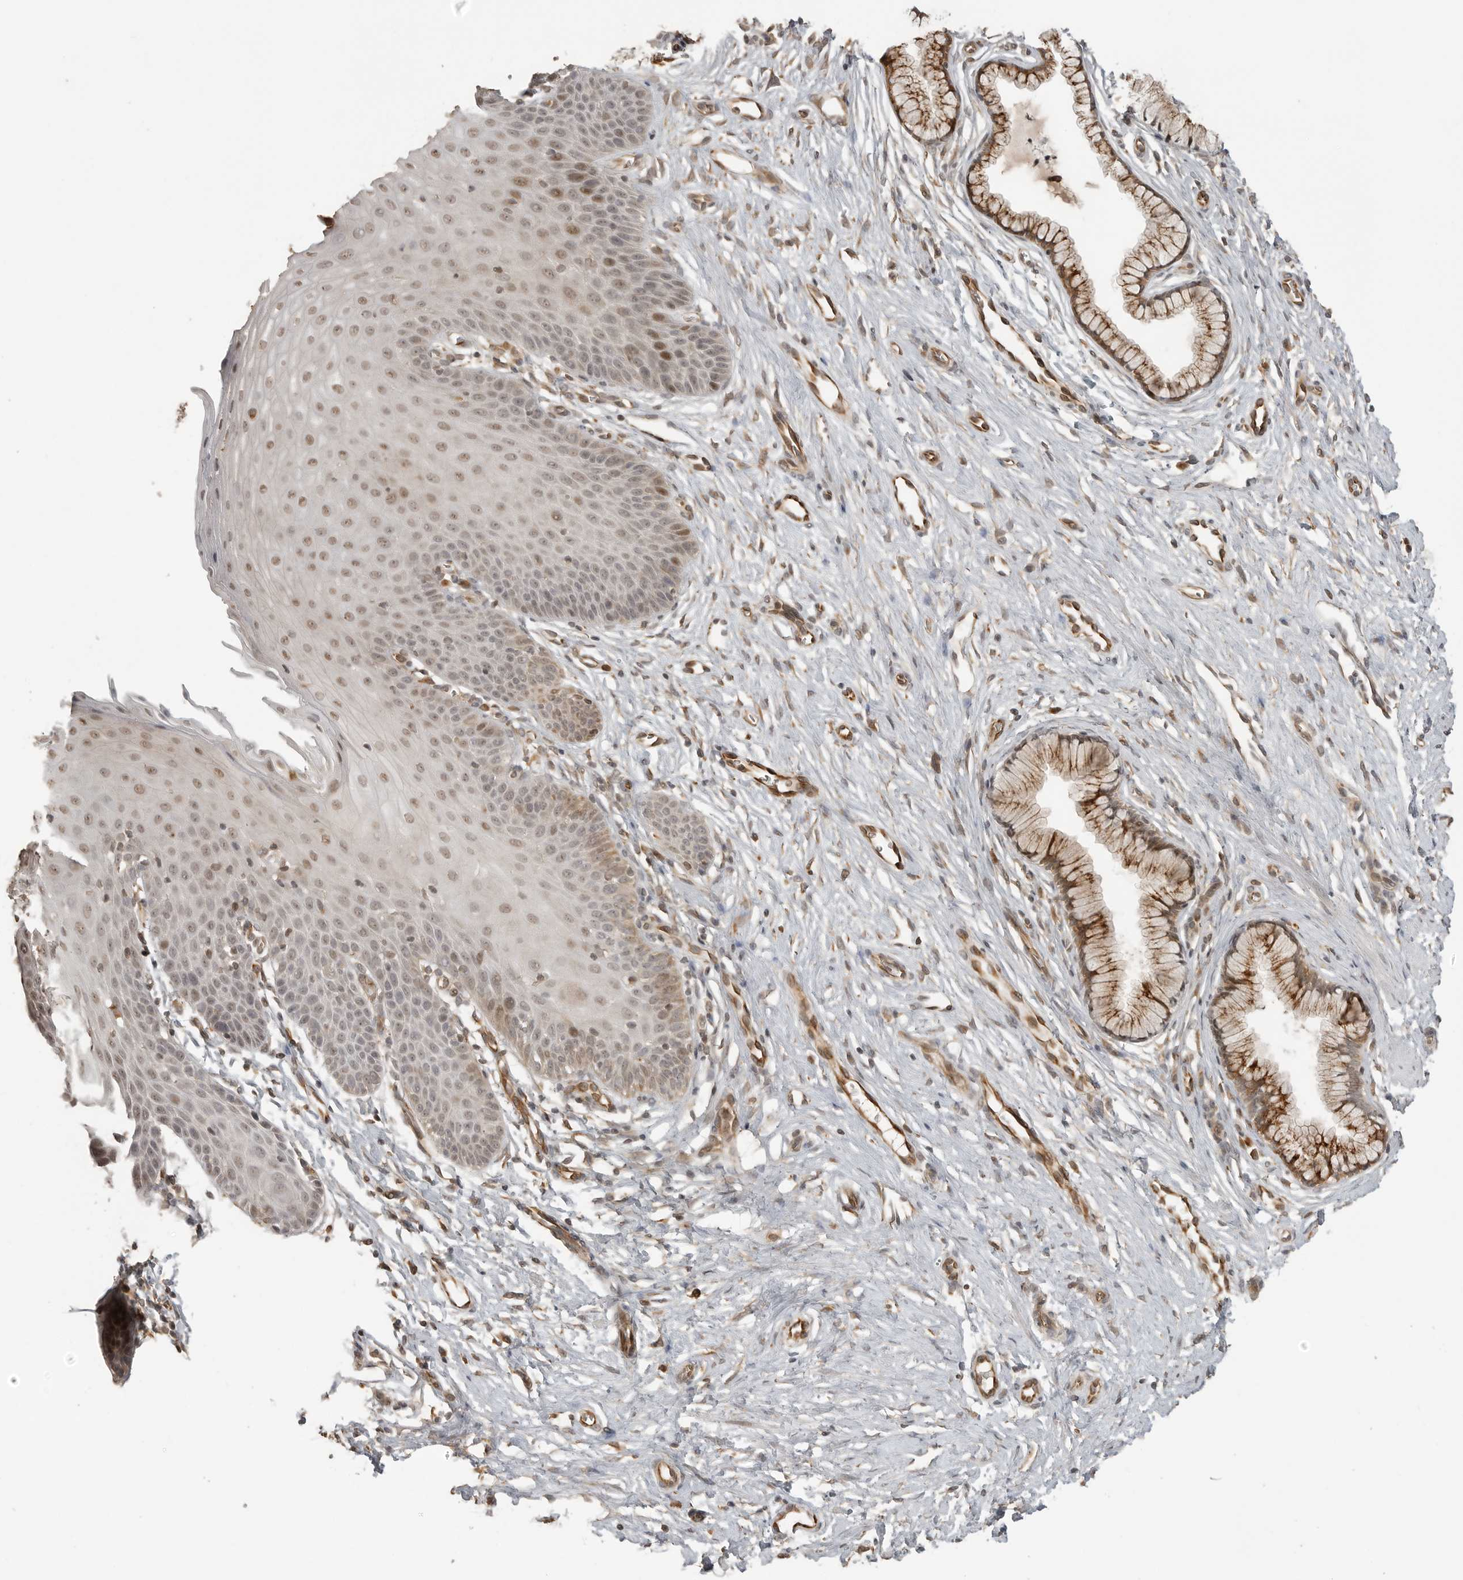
{"staining": {"intensity": "moderate", "quantity": ">75%", "location": "cytoplasmic/membranous"}, "tissue": "cervix", "cell_type": "Glandular cells", "image_type": "normal", "snomed": [{"axis": "morphology", "description": "Normal tissue, NOS"}, {"axis": "topography", "description": "Cervix"}], "caption": "Moderate cytoplasmic/membranous protein expression is present in approximately >75% of glandular cells in cervix. Immunohistochemistry (ihc) stains the protein in brown and the nuclei are stained blue.", "gene": "SMG8", "patient": {"sex": "female", "age": 36}}